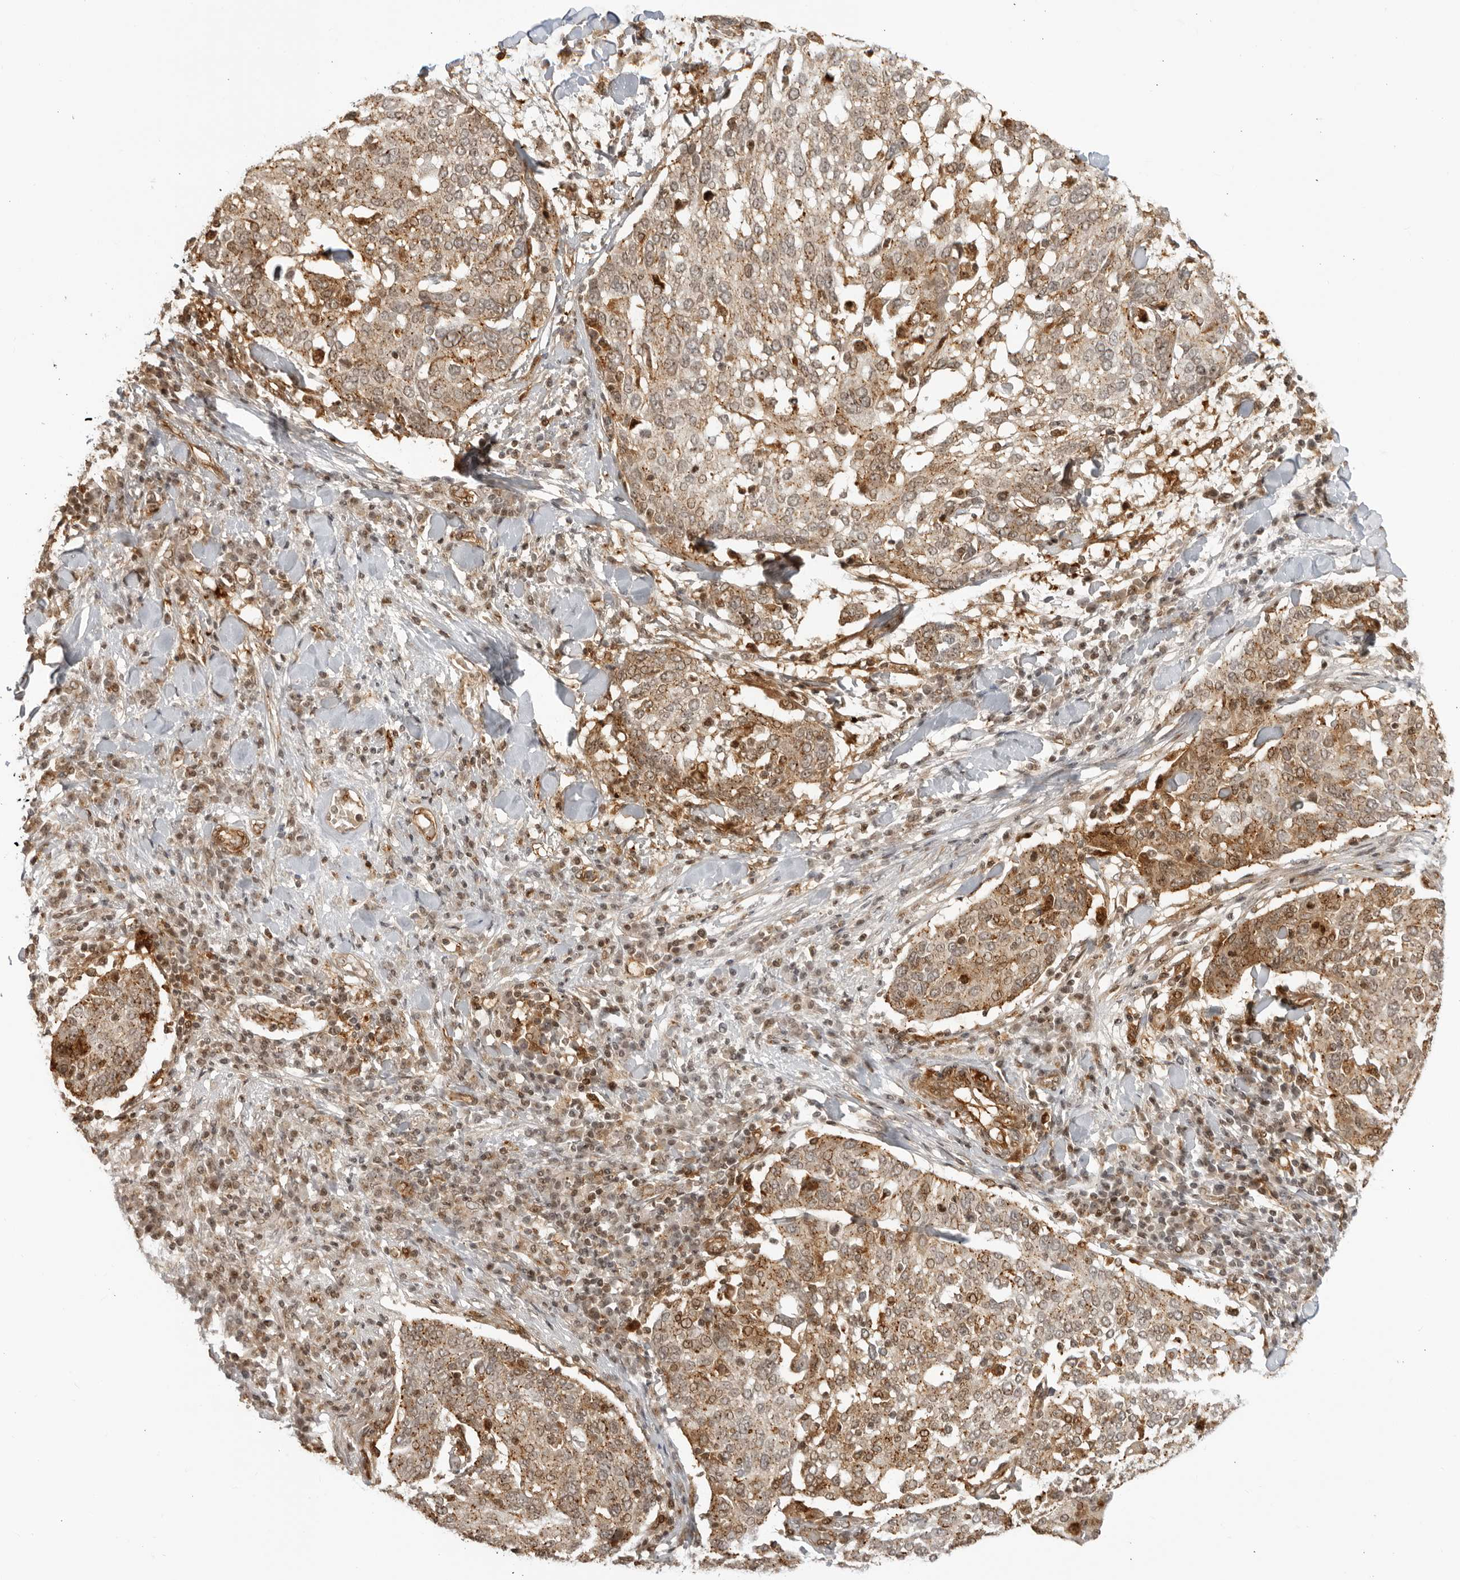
{"staining": {"intensity": "moderate", "quantity": ">75%", "location": "cytoplasmic/membranous"}, "tissue": "lung cancer", "cell_type": "Tumor cells", "image_type": "cancer", "snomed": [{"axis": "morphology", "description": "Squamous cell carcinoma, NOS"}, {"axis": "topography", "description": "Lung"}], "caption": "About >75% of tumor cells in human lung cancer display moderate cytoplasmic/membranous protein positivity as visualized by brown immunohistochemical staining.", "gene": "TCF21", "patient": {"sex": "male", "age": 65}}